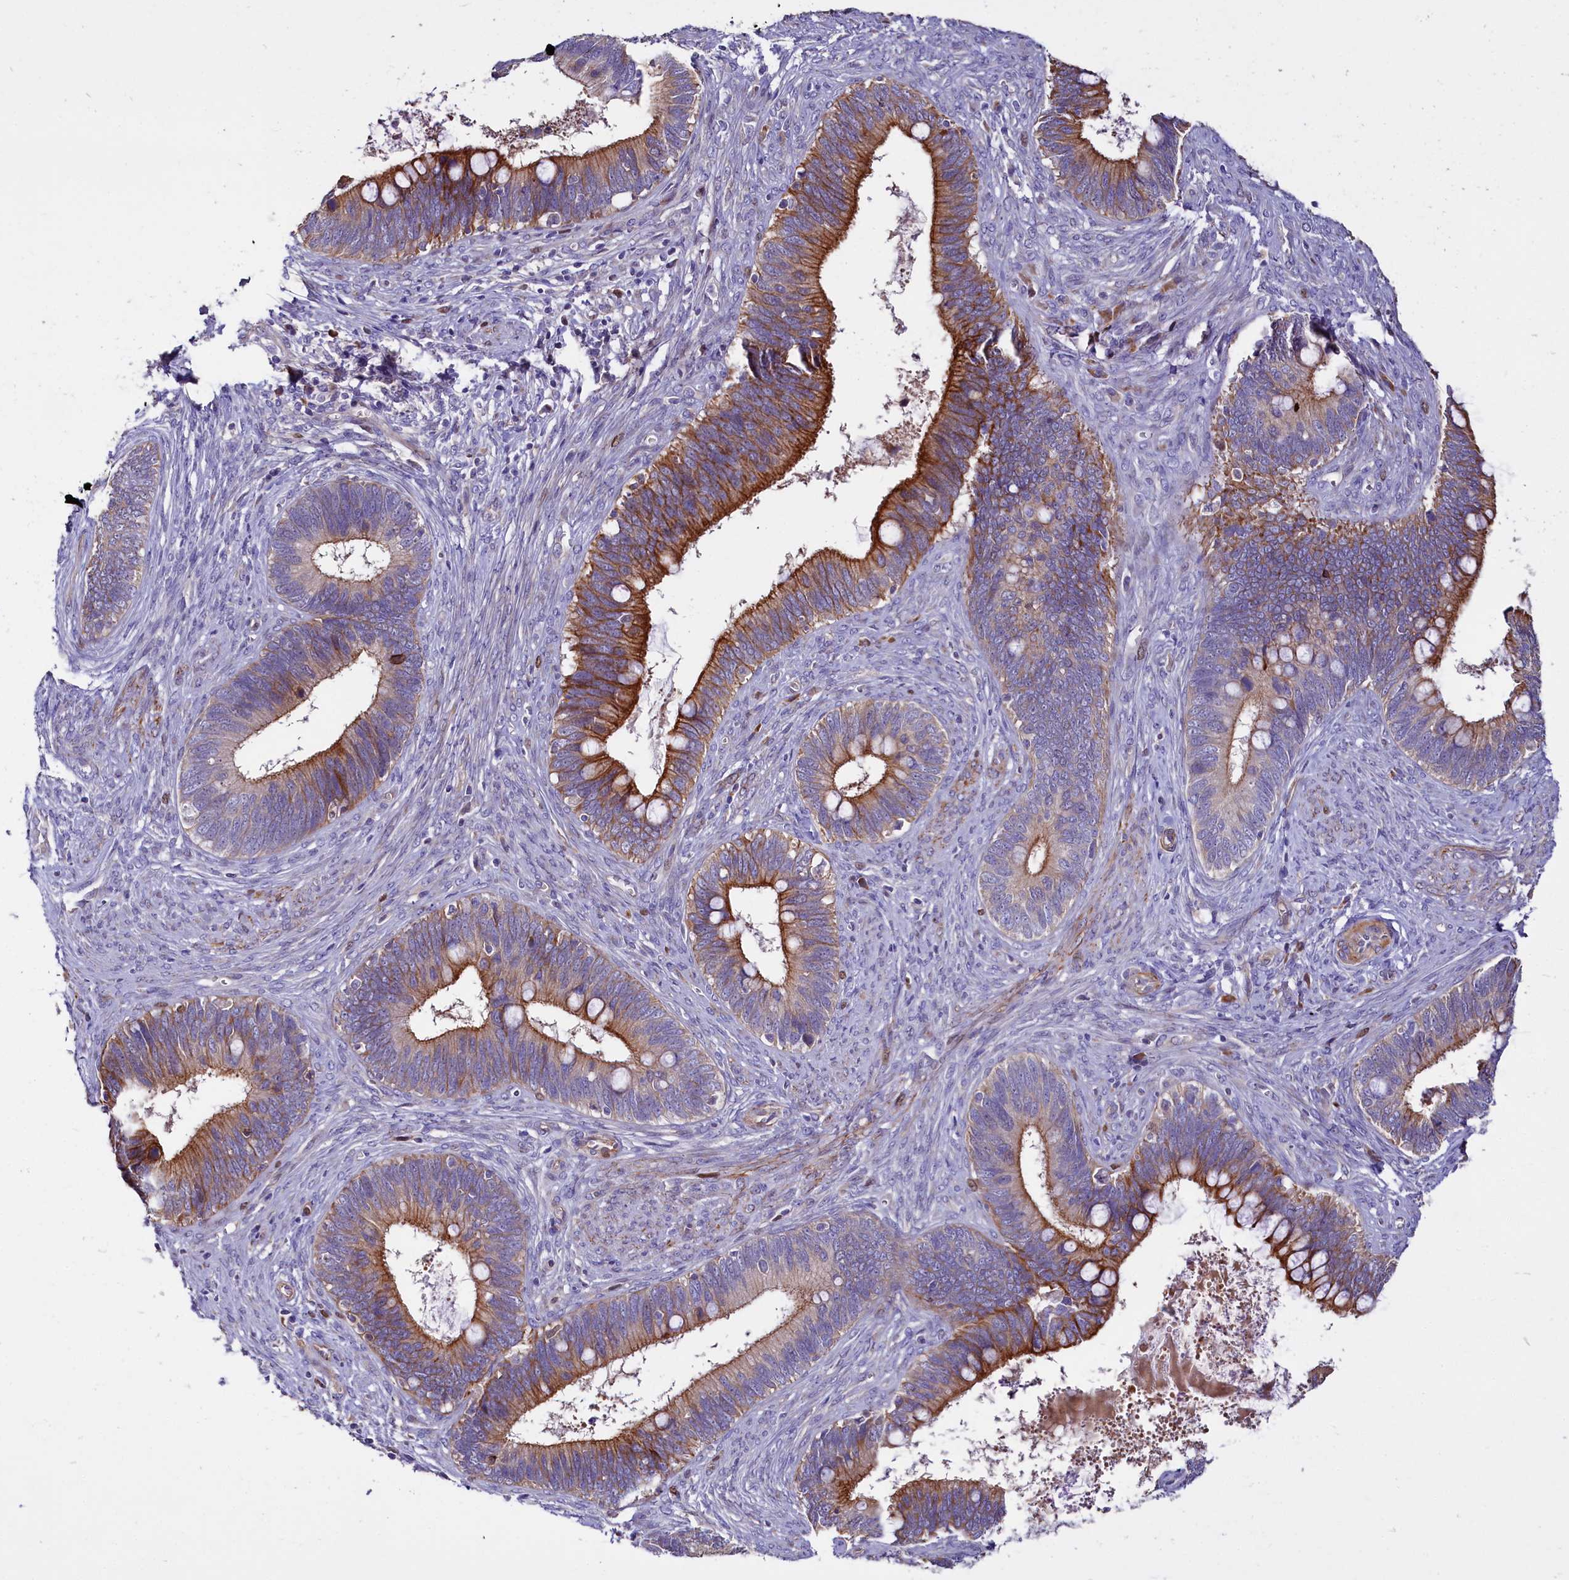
{"staining": {"intensity": "strong", "quantity": "25%-75%", "location": "cytoplasmic/membranous"}, "tissue": "cervical cancer", "cell_type": "Tumor cells", "image_type": "cancer", "snomed": [{"axis": "morphology", "description": "Adenocarcinoma, NOS"}, {"axis": "topography", "description": "Cervix"}], "caption": "High-magnification brightfield microscopy of cervical cancer (adenocarcinoma) stained with DAB (brown) and counterstained with hematoxylin (blue). tumor cells exhibit strong cytoplasmic/membranous staining is present in approximately25%-75% of cells. (Stains: DAB (3,3'-diaminobenzidine) in brown, nuclei in blue, Microscopy: brightfield microscopy at high magnification).", "gene": "WNT8A", "patient": {"sex": "female", "age": 42}}